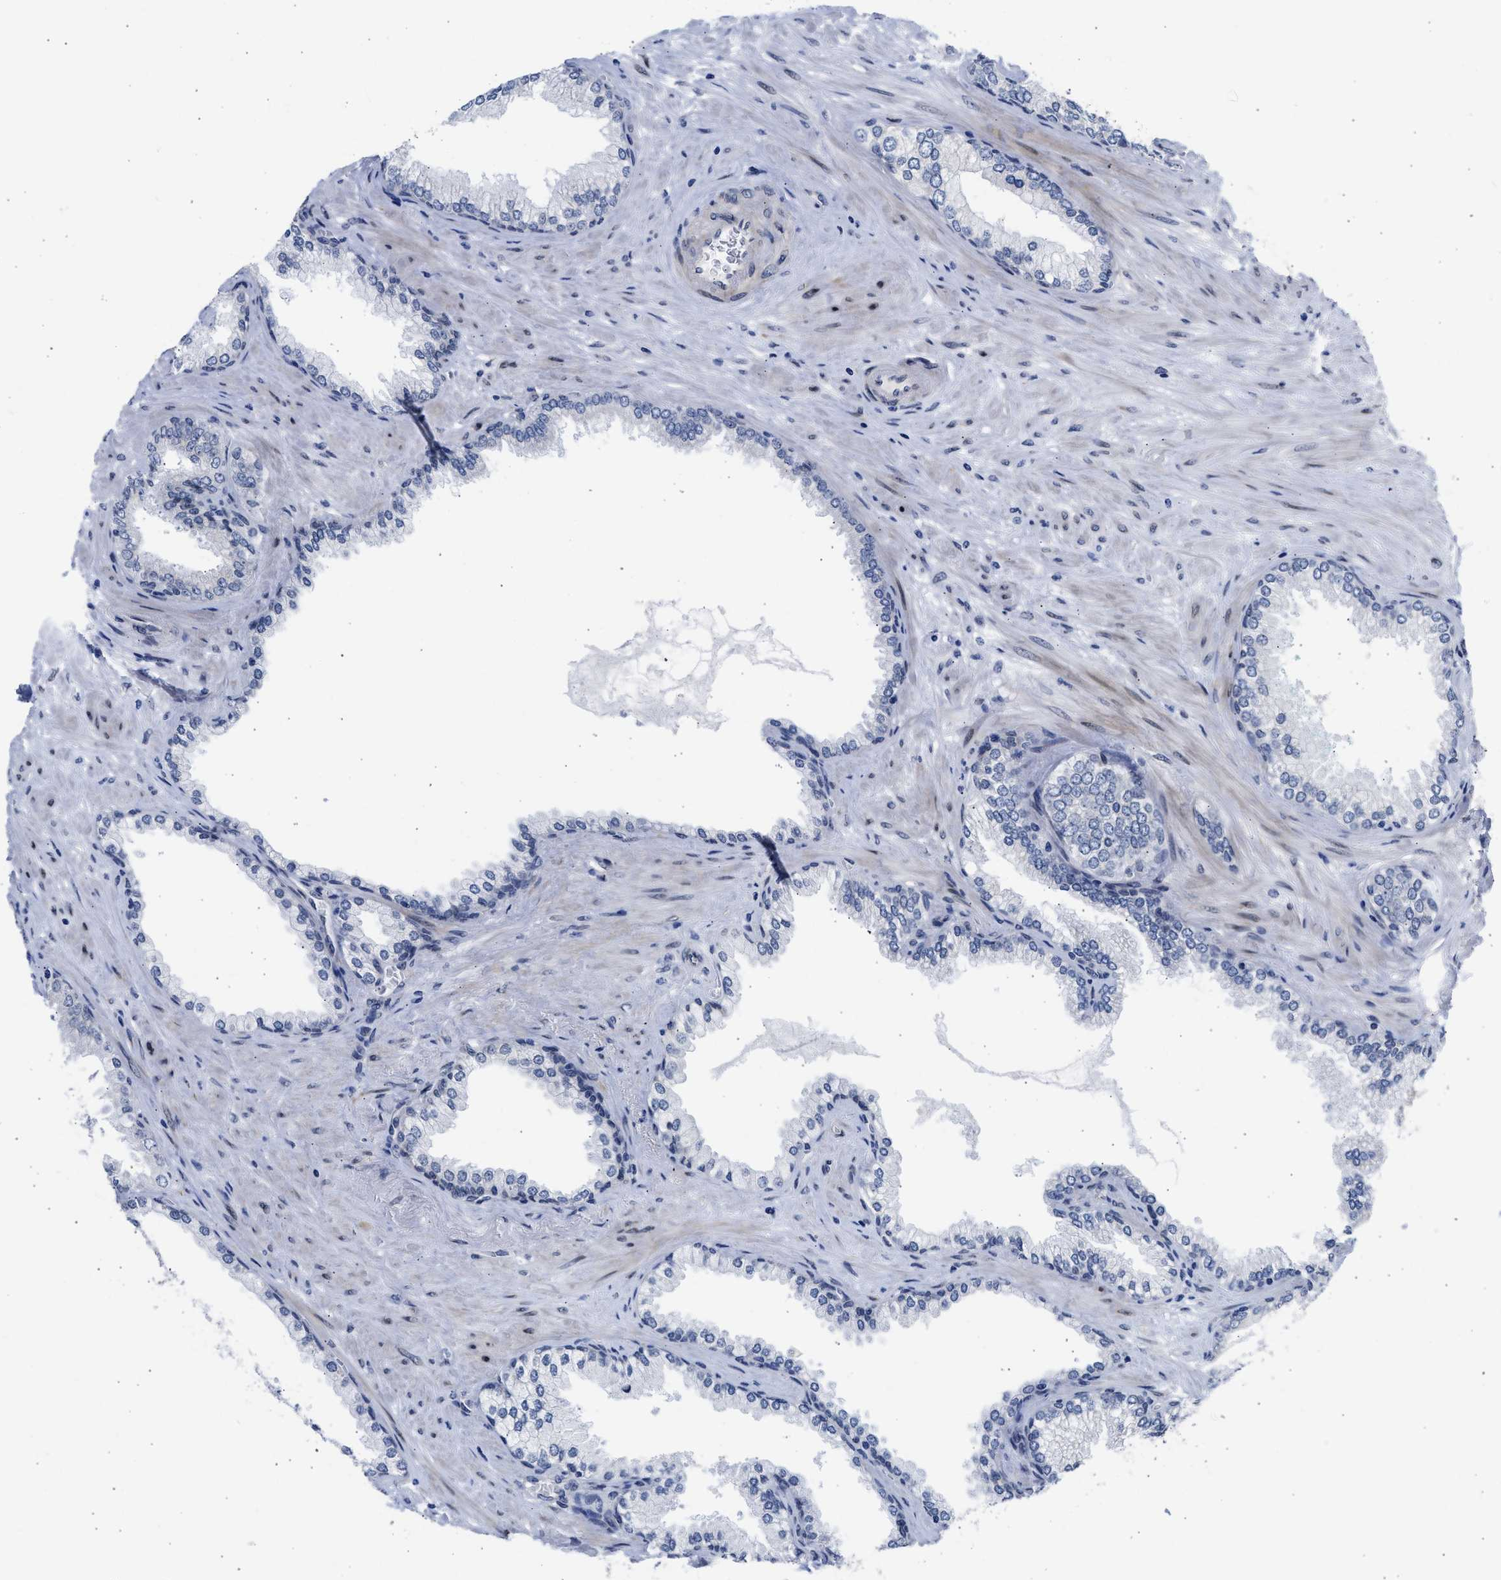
{"staining": {"intensity": "negative", "quantity": "none", "location": "none"}, "tissue": "prostate cancer", "cell_type": "Tumor cells", "image_type": "cancer", "snomed": [{"axis": "morphology", "description": "Adenocarcinoma, High grade"}, {"axis": "topography", "description": "Prostate"}], "caption": "A photomicrograph of human prostate cancer is negative for staining in tumor cells.", "gene": "NUP35", "patient": {"sex": "male", "age": 71}}